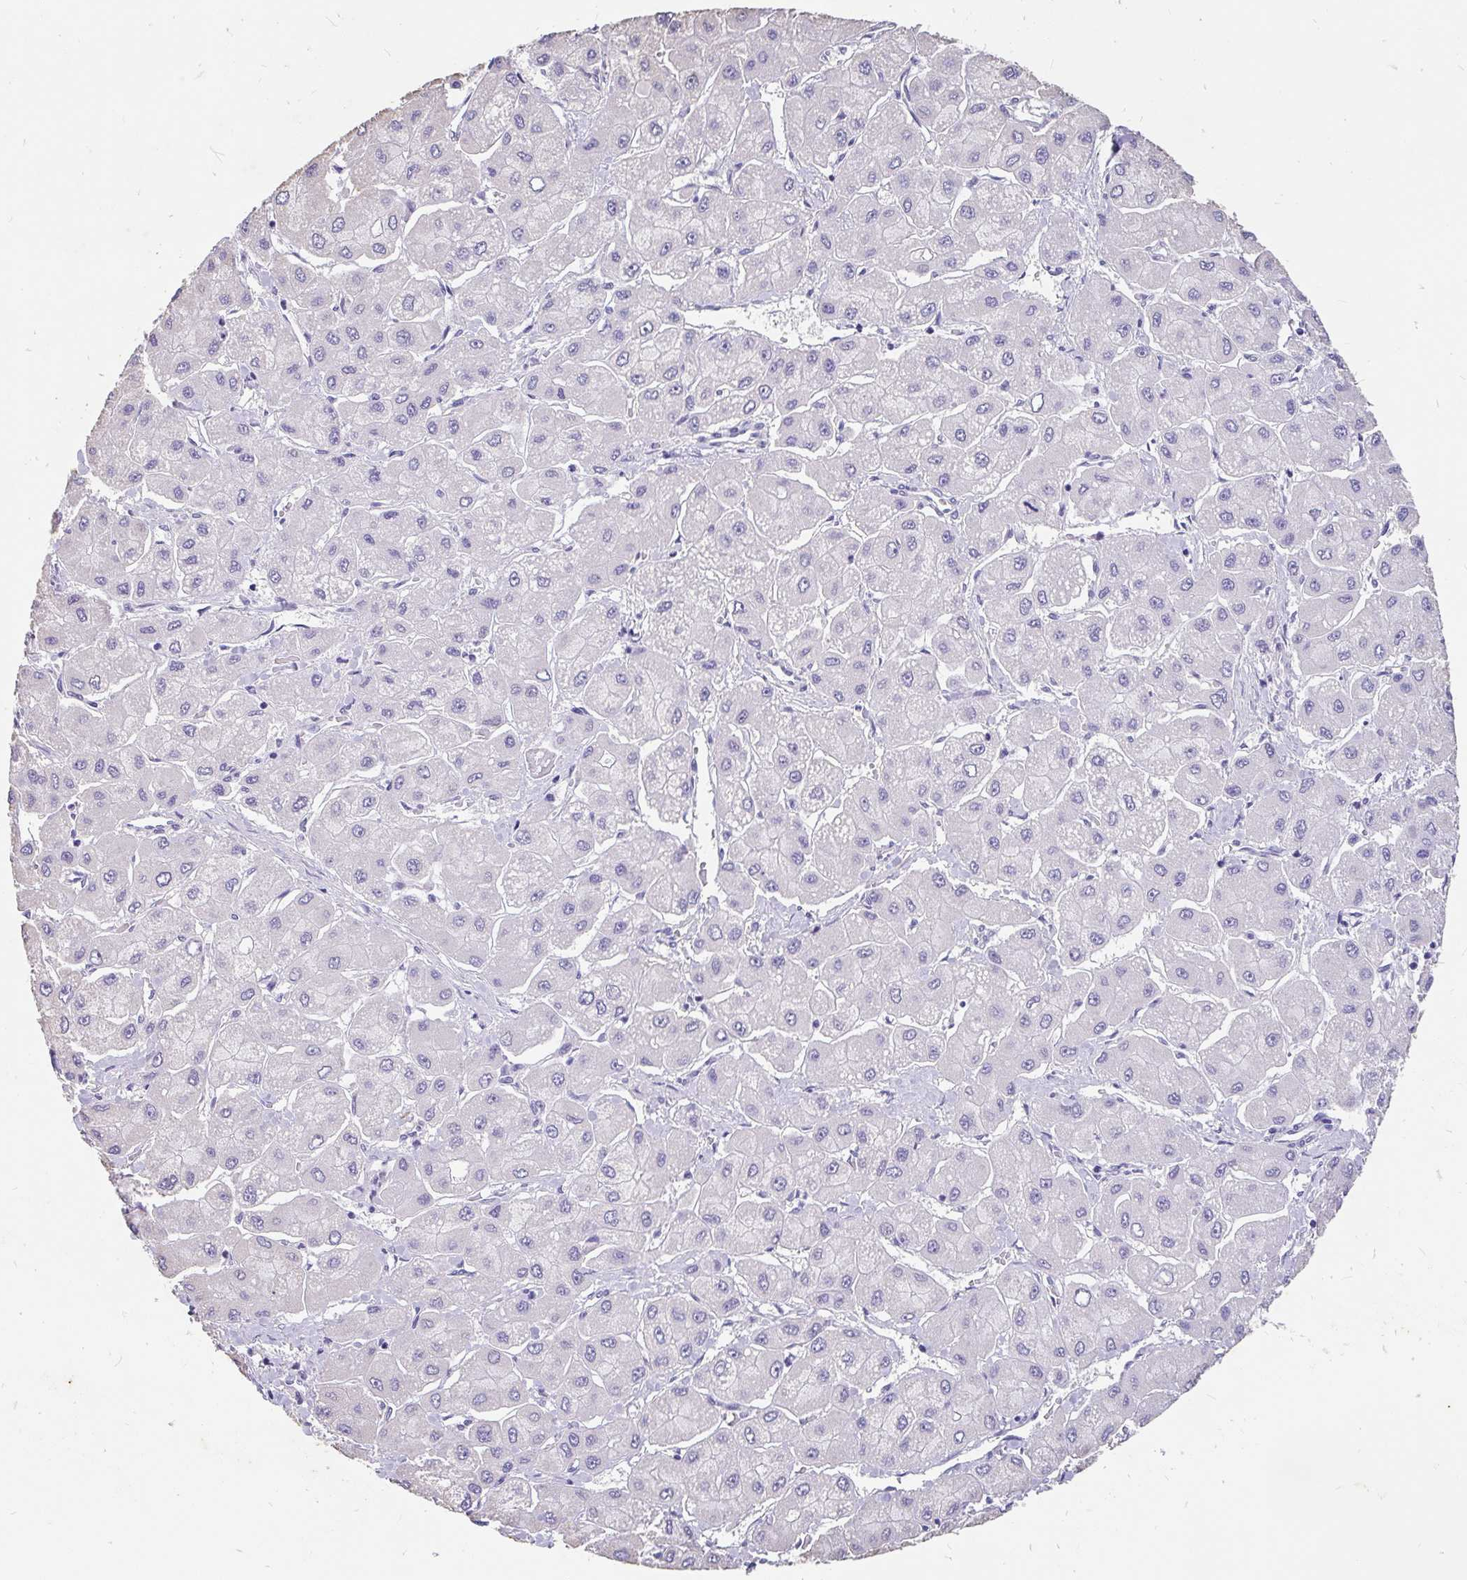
{"staining": {"intensity": "negative", "quantity": "none", "location": "none"}, "tissue": "liver cancer", "cell_type": "Tumor cells", "image_type": "cancer", "snomed": [{"axis": "morphology", "description": "Carcinoma, Hepatocellular, NOS"}, {"axis": "topography", "description": "Liver"}], "caption": "This is a photomicrograph of IHC staining of liver cancer, which shows no positivity in tumor cells.", "gene": "EML5", "patient": {"sex": "male", "age": 40}}